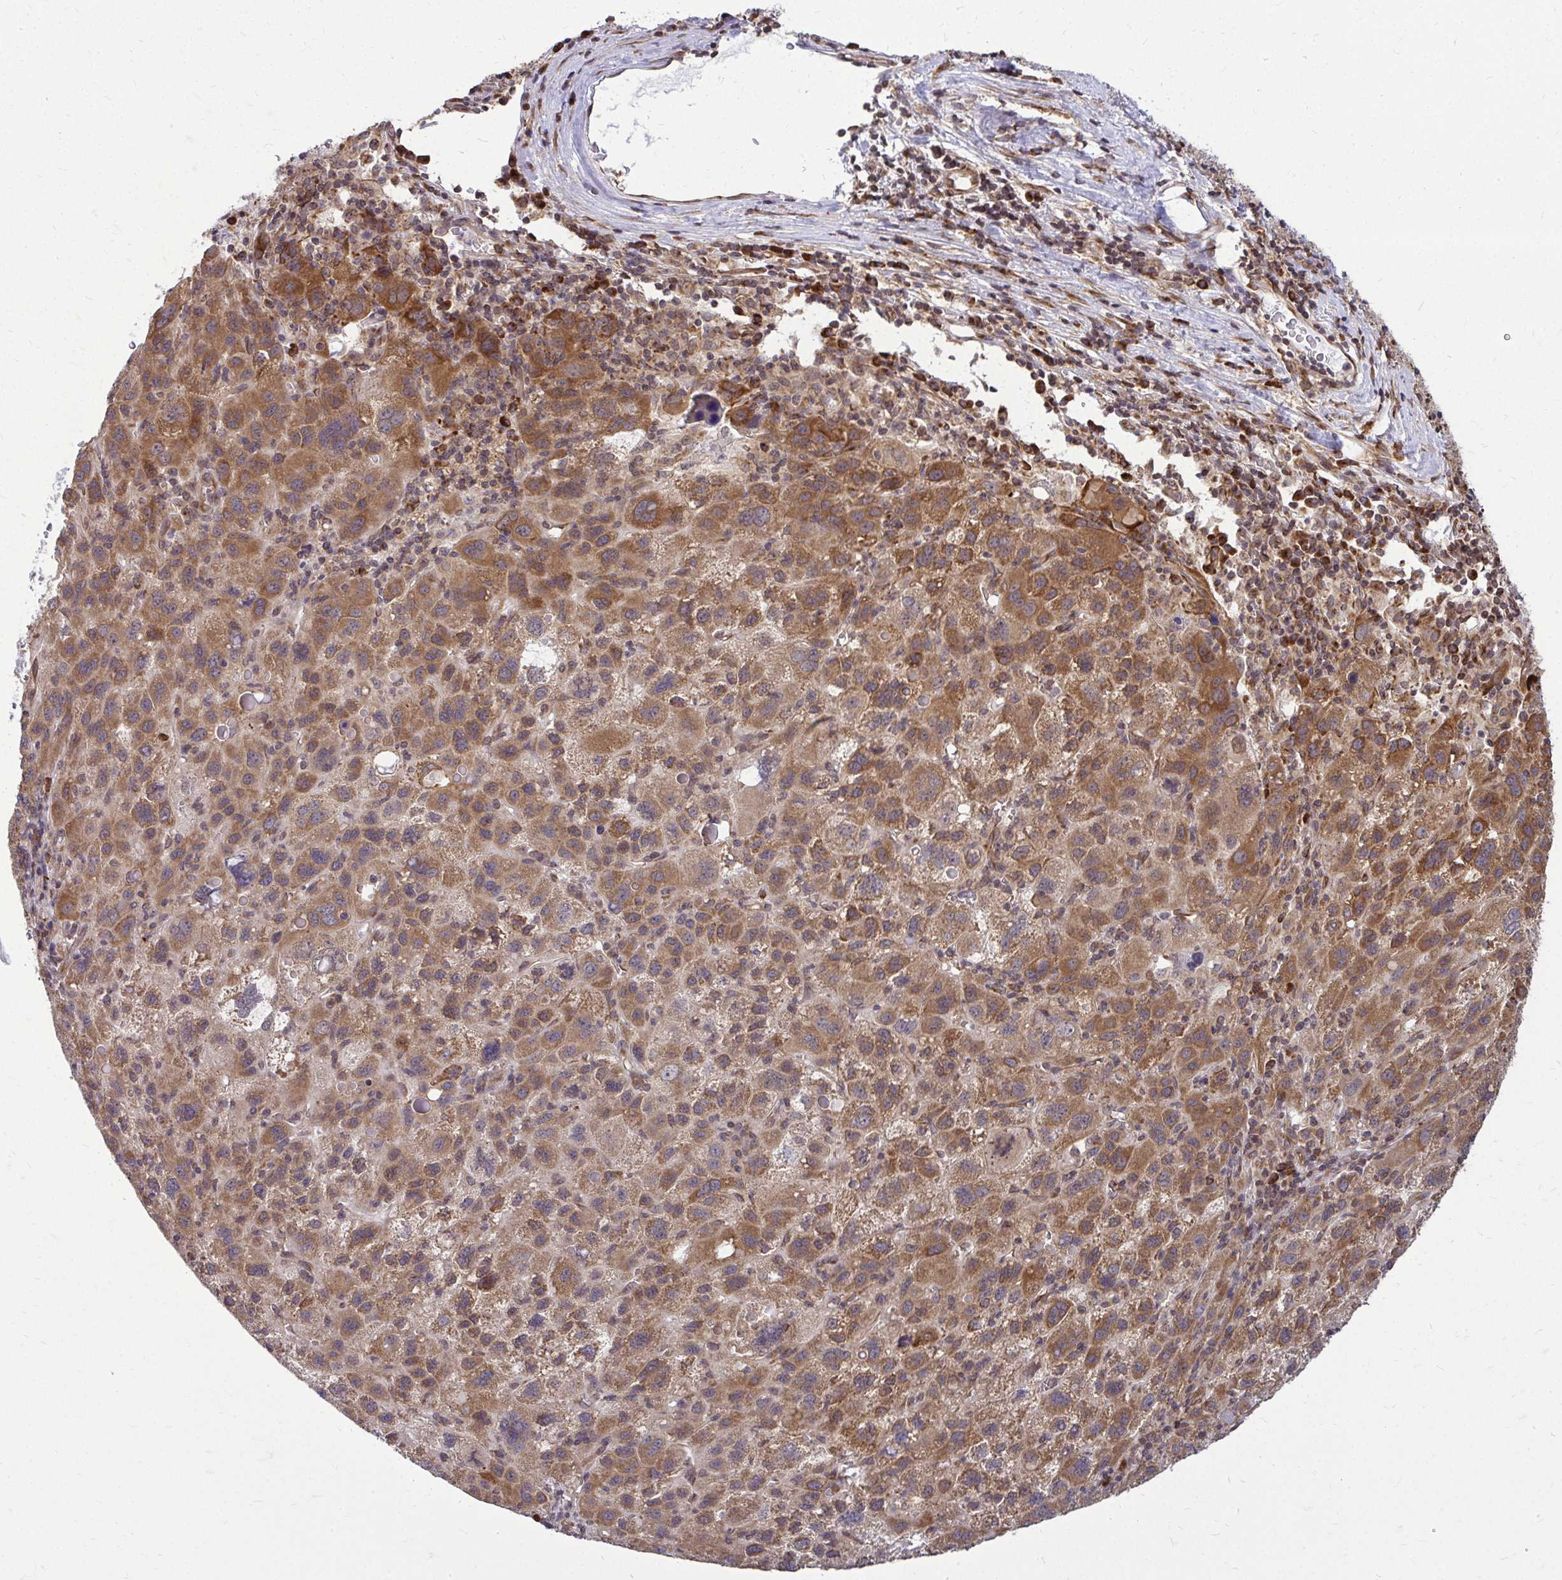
{"staining": {"intensity": "moderate", "quantity": ">75%", "location": "cytoplasmic/membranous"}, "tissue": "liver cancer", "cell_type": "Tumor cells", "image_type": "cancer", "snomed": [{"axis": "morphology", "description": "Carcinoma, Hepatocellular, NOS"}, {"axis": "topography", "description": "Liver"}], "caption": "About >75% of tumor cells in liver cancer (hepatocellular carcinoma) exhibit moderate cytoplasmic/membranous protein staining as visualized by brown immunohistochemical staining.", "gene": "FMR1", "patient": {"sex": "female", "age": 77}}